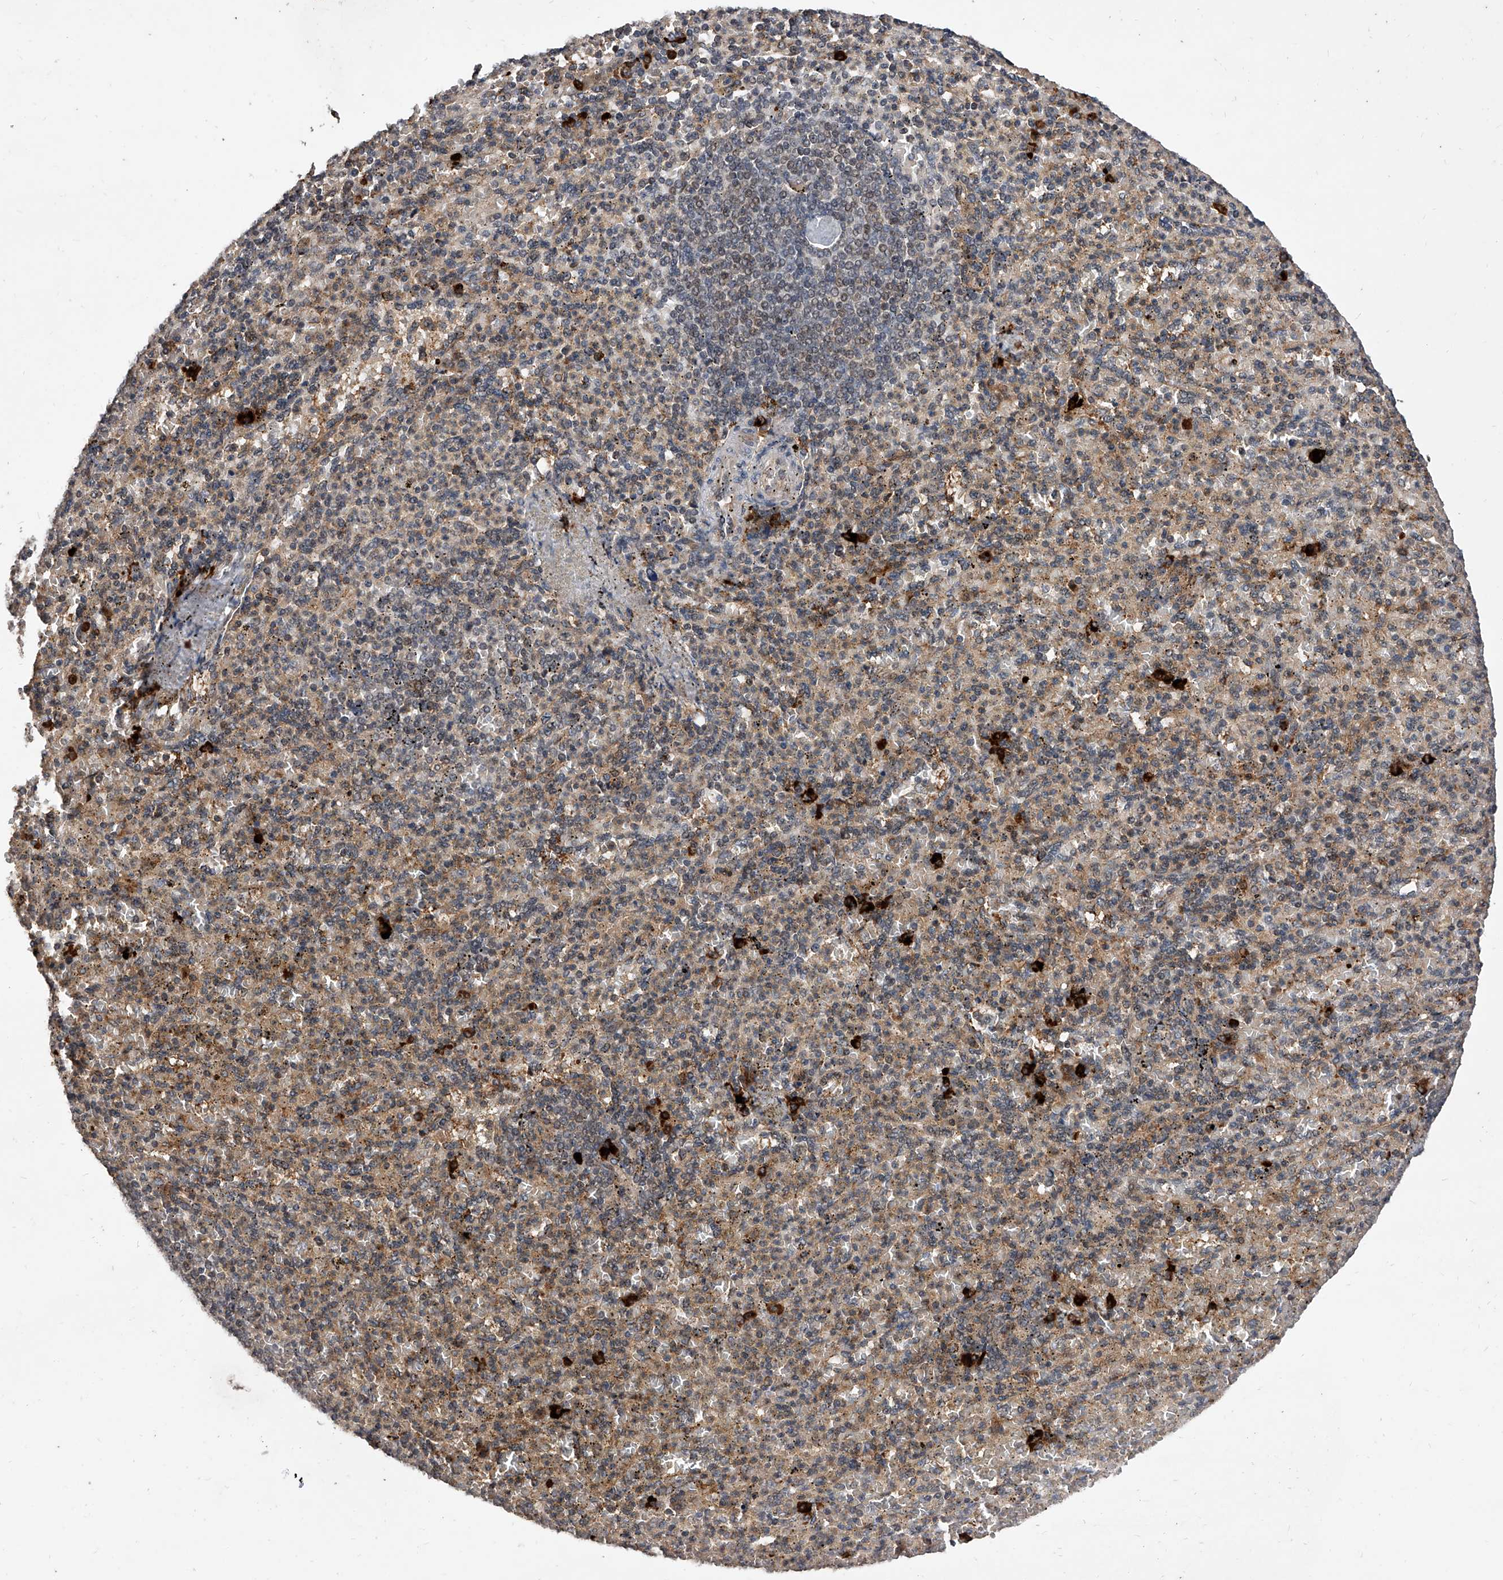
{"staining": {"intensity": "weak", "quantity": "25%-75%", "location": "cytoplasmic/membranous"}, "tissue": "spleen", "cell_type": "Cells in red pulp", "image_type": "normal", "snomed": [{"axis": "morphology", "description": "Normal tissue, NOS"}, {"axis": "topography", "description": "Spleen"}], "caption": "DAB (3,3'-diaminobenzidine) immunohistochemical staining of benign human spleen exhibits weak cytoplasmic/membranous protein staining in about 25%-75% of cells in red pulp. (DAB IHC with brightfield microscopy, high magnification).", "gene": "CFAP410", "patient": {"sex": "female", "age": 74}}